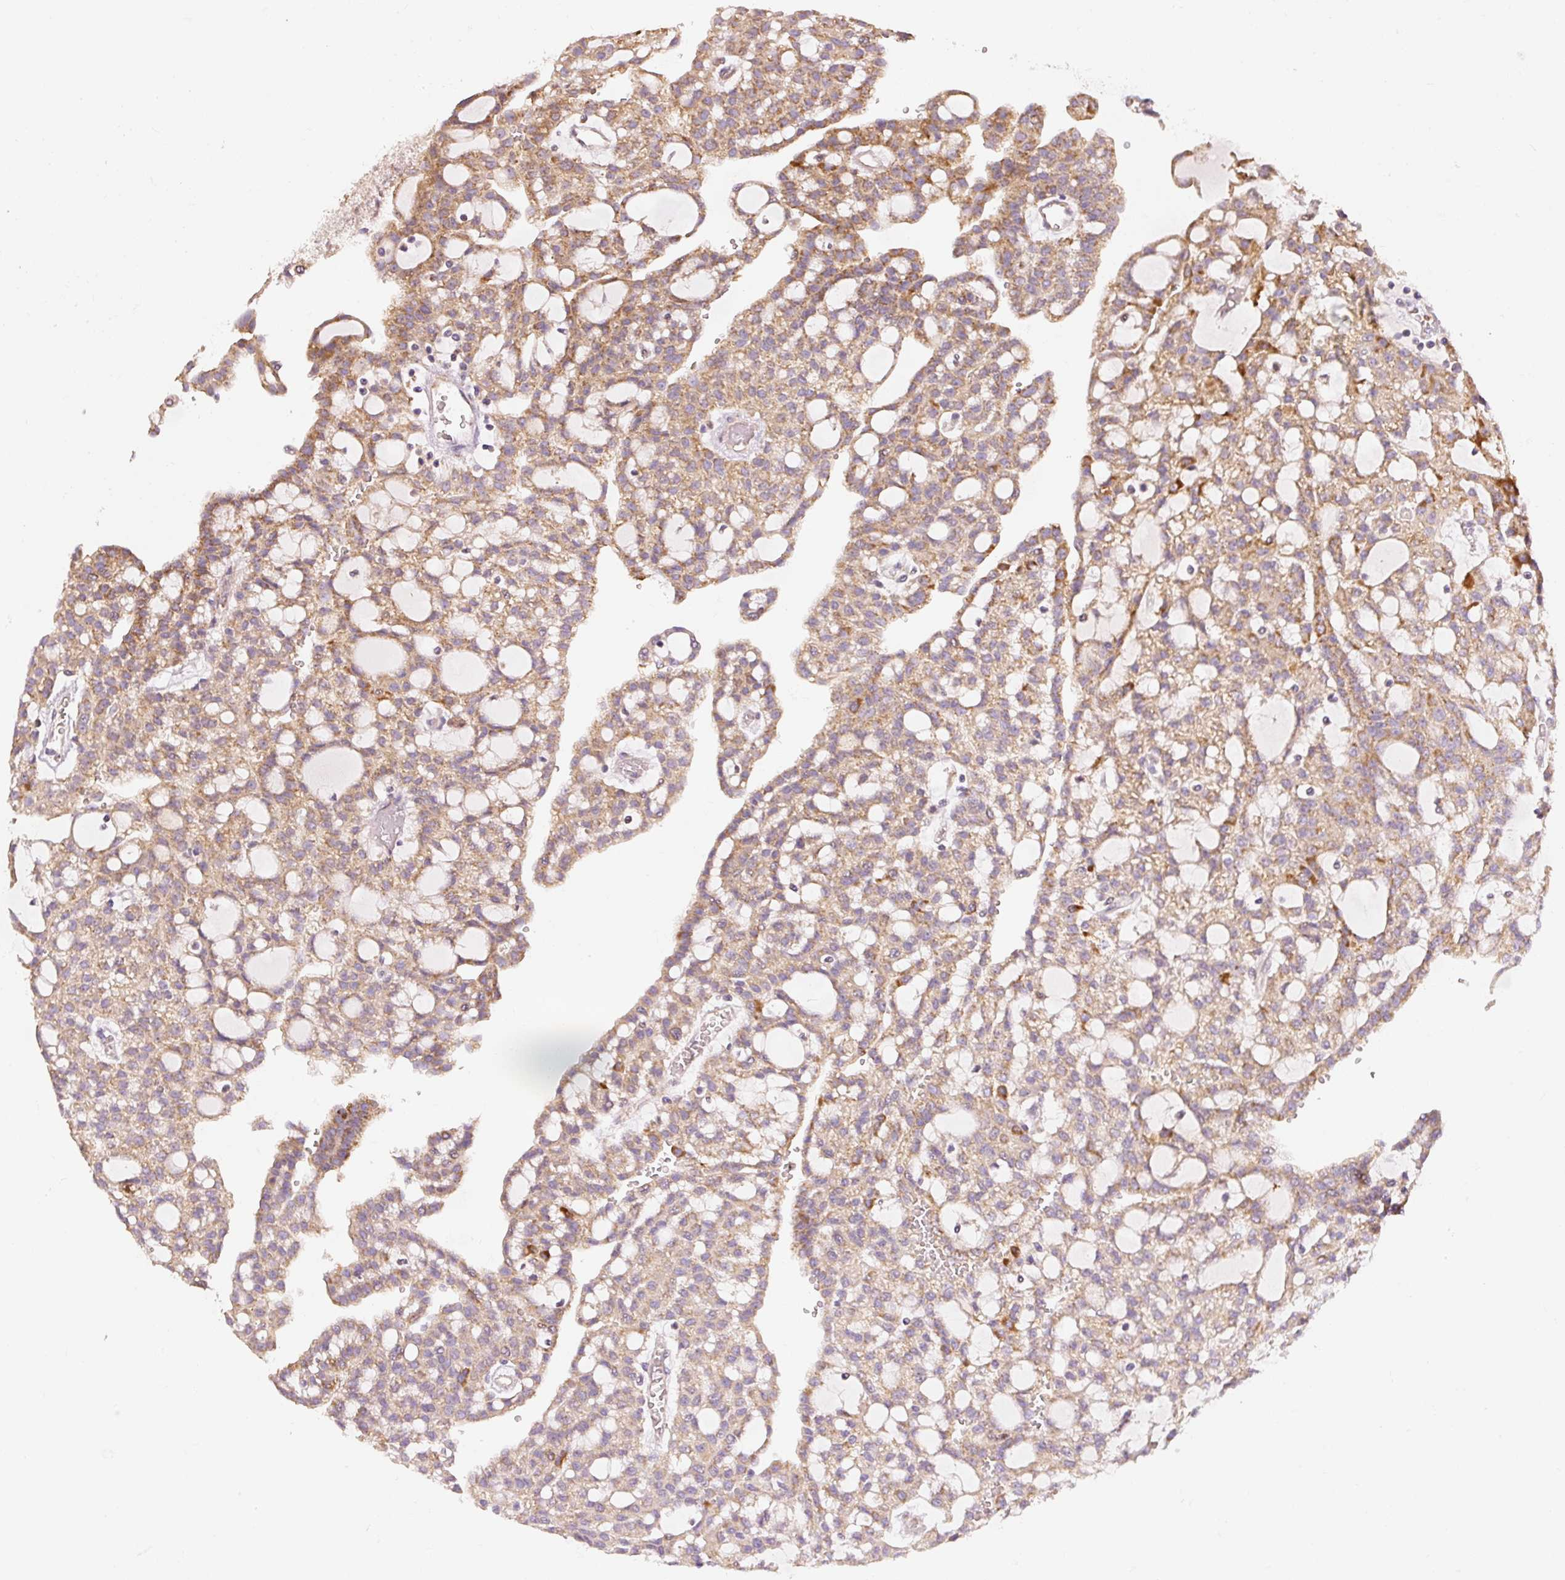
{"staining": {"intensity": "moderate", "quantity": ">75%", "location": "cytoplasmic/membranous"}, "tissue": "renal cancer", "cell_type": "Tumor cells", "image_type": "cancer", "snomed": [{"axis": "morphology", "description": "Adenocarcinoma, NOS"}, {"axis": "topography", "description": "Kidney"}], "caption": "Moderate cytoplasmic/membranous protein staining is seen in about >75% of tumor cells in renal cancer (adenocarcinoma).", "gene": "MTHFD1L", "patient": {"sex": "male", "age": 63}}